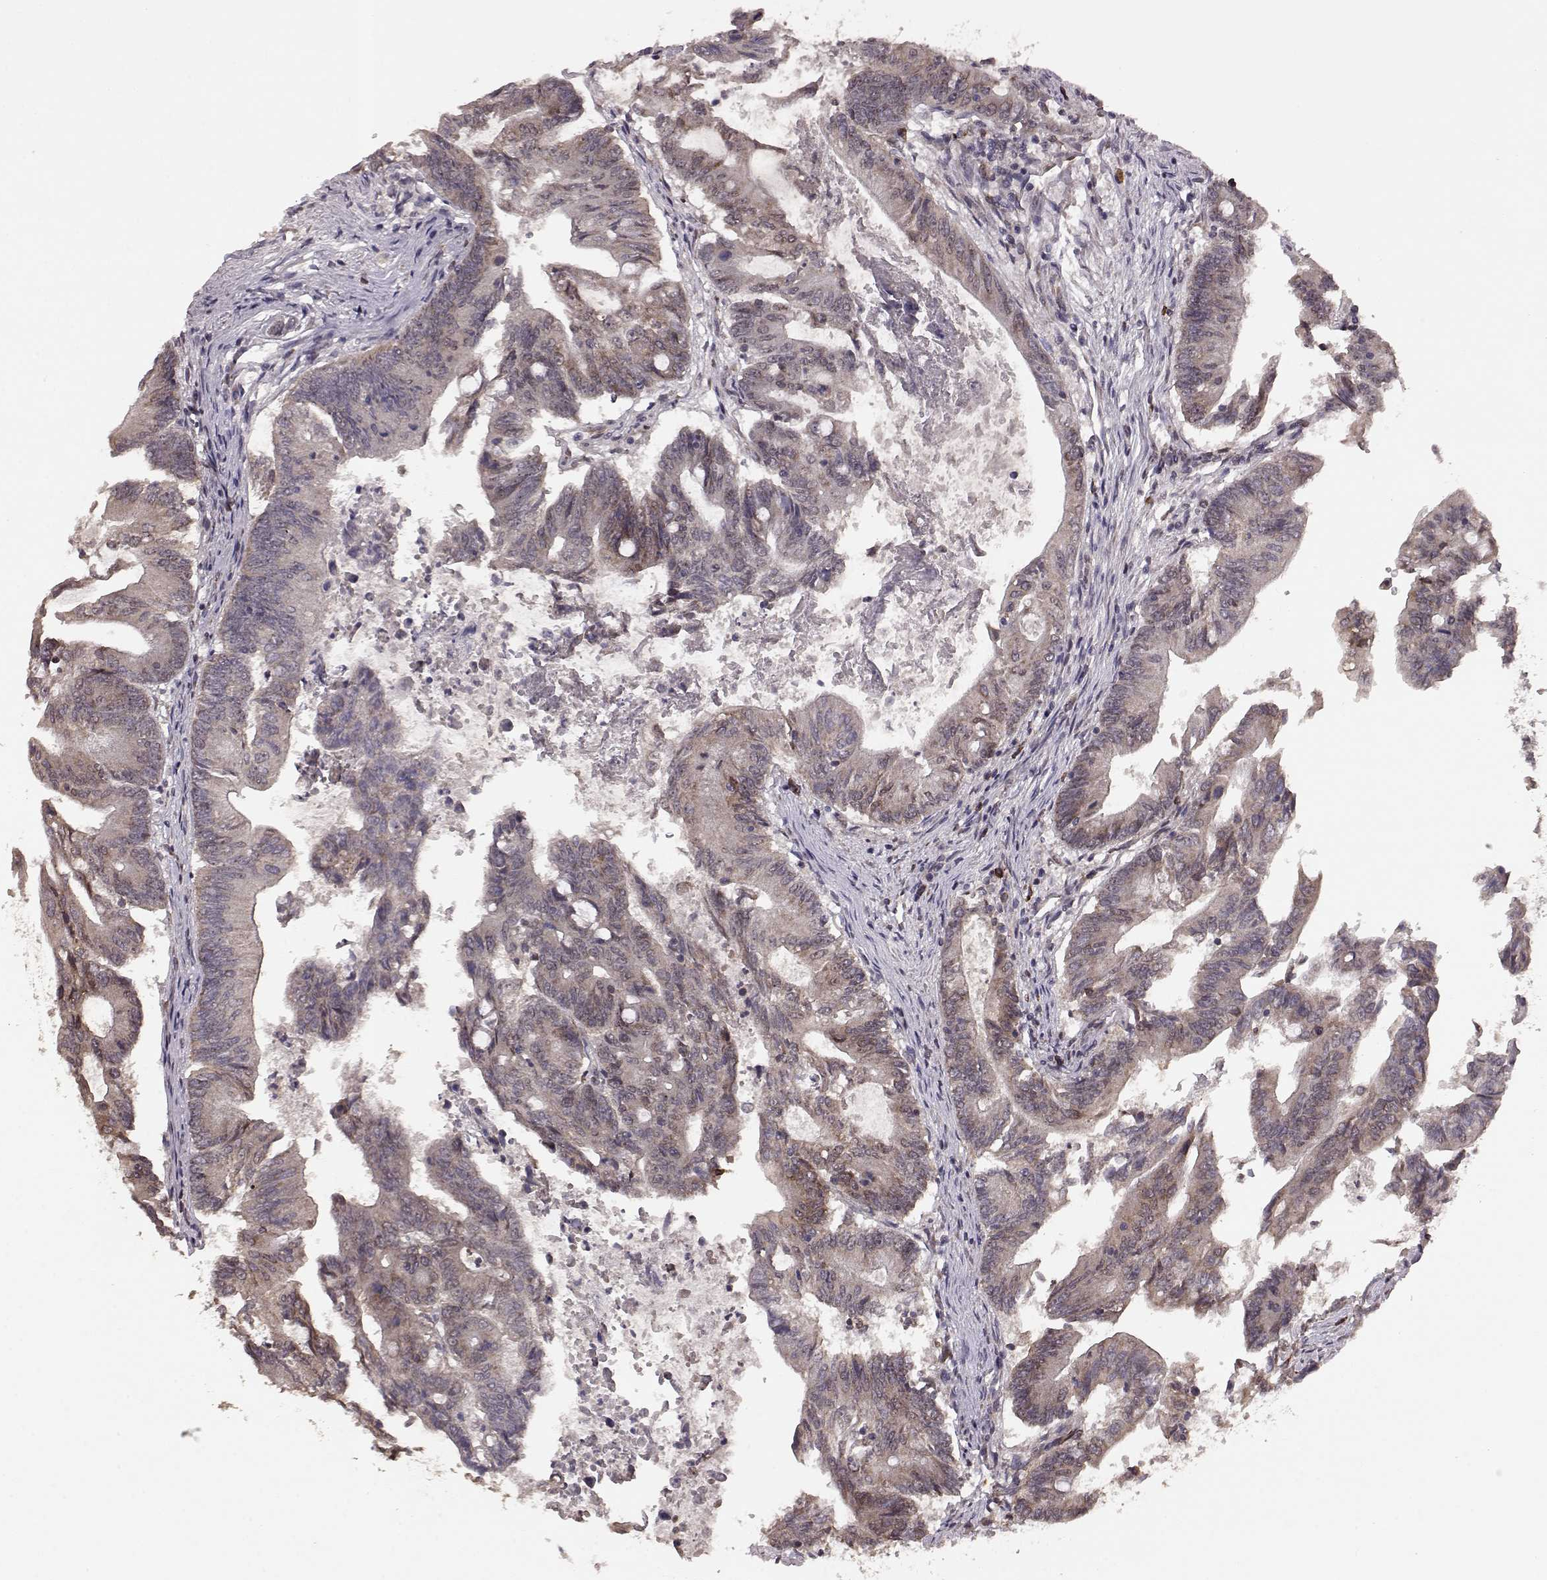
{"staining": {"intensity": "weak", "quantity": "25%-75%", "location": "cytoplasmic/membranous"}, "tissue": "colorectal cancer", "cell_type": "Tumor cells", "image_type": "cancer", "snomed": [{"axis": "morphology", "description": "Adenocarcinoma, NOS"}, {"axis": "topography", "description": "Colon"}], "caption": "Immunohistochemical staining of colorectal adenocarcinoma displays weak cytoplasmic/membranous protein staining in approximately 25%-75% of tumor cells.", "gene": "ELOVL5", "patient": {"sex": "female", "age": 70}}